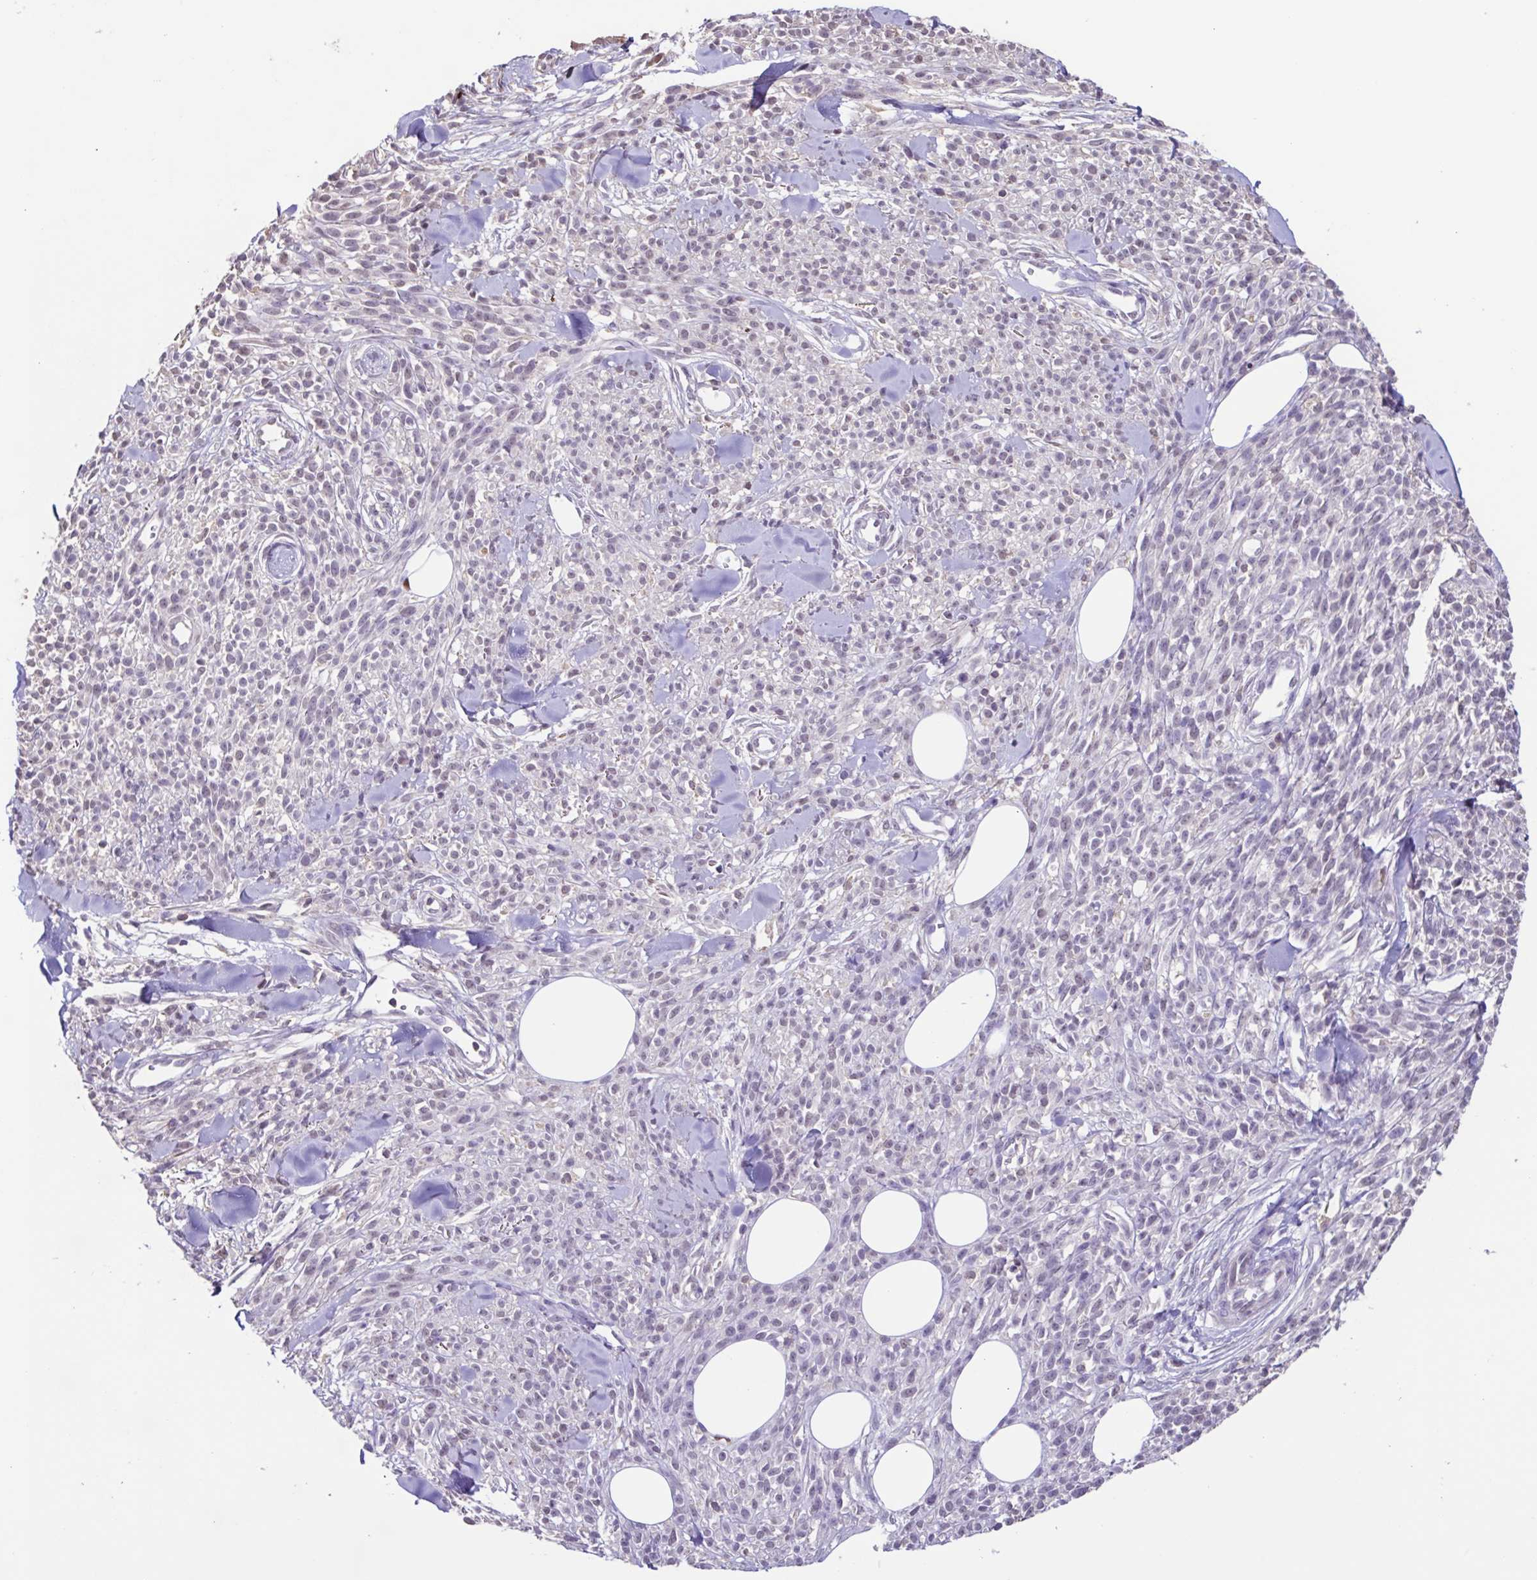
{"staining": {"intensity": "negative", "quantity": "none", "location": "none"}, "tissue": "melanoma", "cell_type": "Tumor cells", "image_type": "cancer", "snomed": [{"axis": "morphology", "description": "Malignant melanoma, NOS"}, {"axis": "topography", "description": "Skin"}, {"axis": "topography", "description": "Skin of trunk"}], "caption": "Protein analysis of malignant melanoma exhibits no significant expression in tumor cells.", "gene": "ACTRT3", "patient": {"sex": "male", "age": 74}}